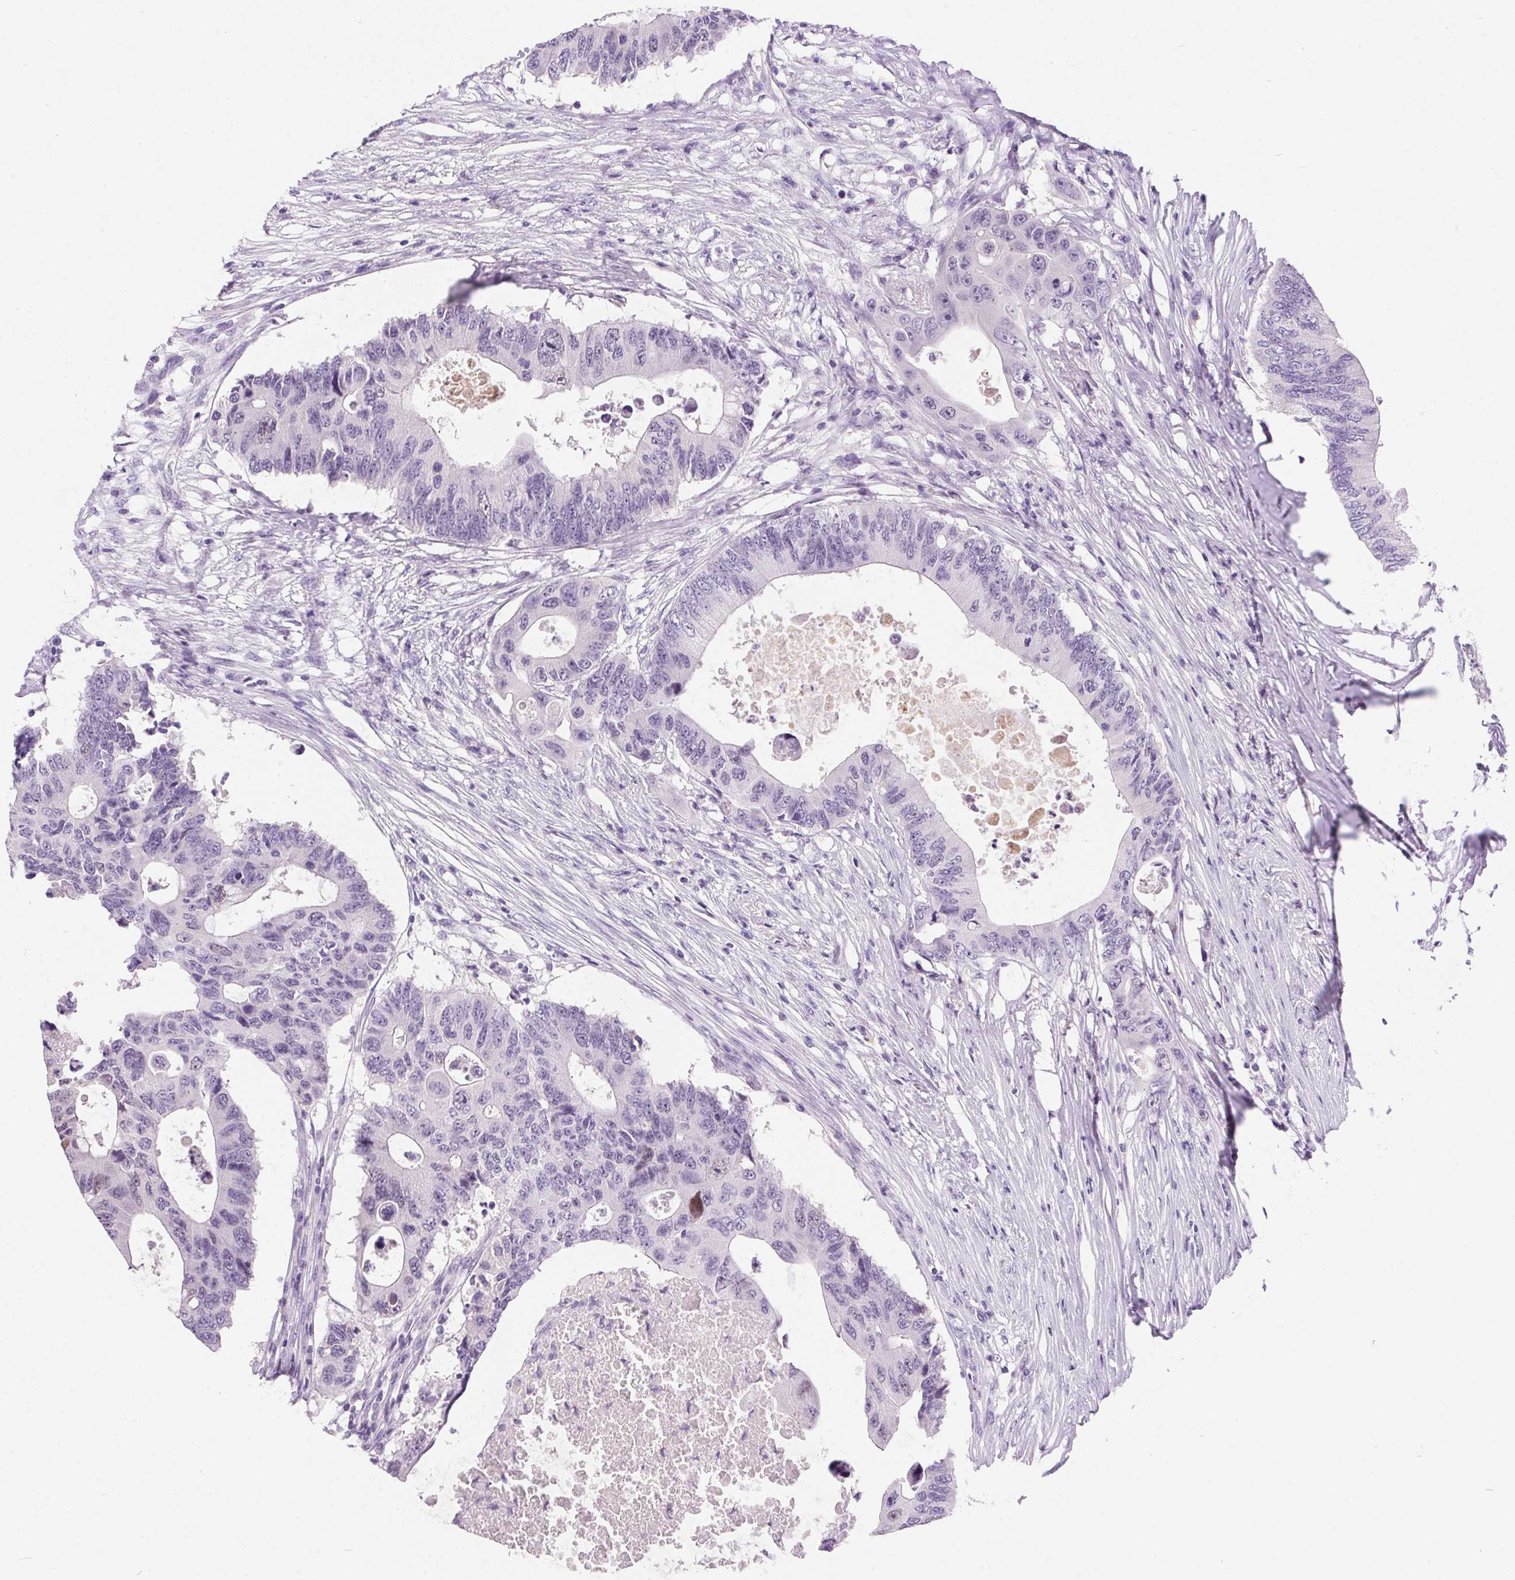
{"staining": {"intensity": "negative", "quantity": "none", "location": "none"}, "tissue": "colorectal cancer", "cell_type": "Tumor cells", "image_type": "cancer", "snomed": [{"axis": "morphology", "description": "Adenocarcinoma, NOS"}, {"axis": "topography", "description": "Colon"}], "caption": "IHC of adenocarcinoma (colorectal) reveals no expression in tumor cells.", "gene": "SSTR4", "patient": {"sex": "male", "age": 71}}